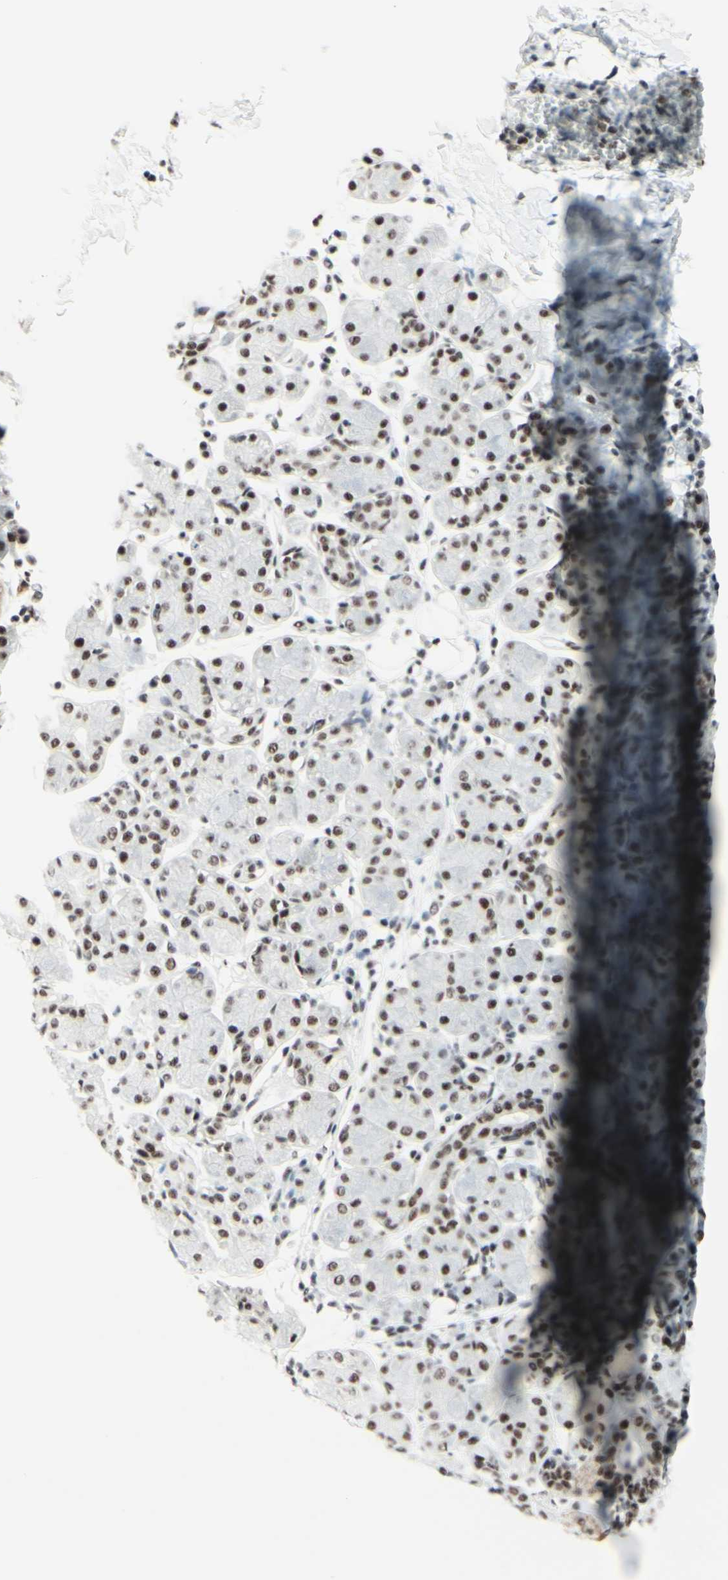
{"staining": {"intensity": "weak", "quantity": "25%-75%", "location": "nuclear"}, "tissue": "salivary gland", "cell_type": "Glandular cells", "image_type": "normal", "snomed": [{"axis": "morphology", "description": "Normal tissue, NOS"}, {"axis": "morphology", "description": "Inflammation, NOS"}, {"axis": "topography", "description": "Lymph node"}, {"axis": "topography", "description": "Salivary gland"}], "caption": "Immunohistochemistry (IHC) micrograph of normal salivary gland stained for a protein (brown), which shows low levels of weak nuclear staining in approximately 25%-75% of glandular cells.", "gene": "WTAP", "patient": {"sex": "male", "age": 3}}